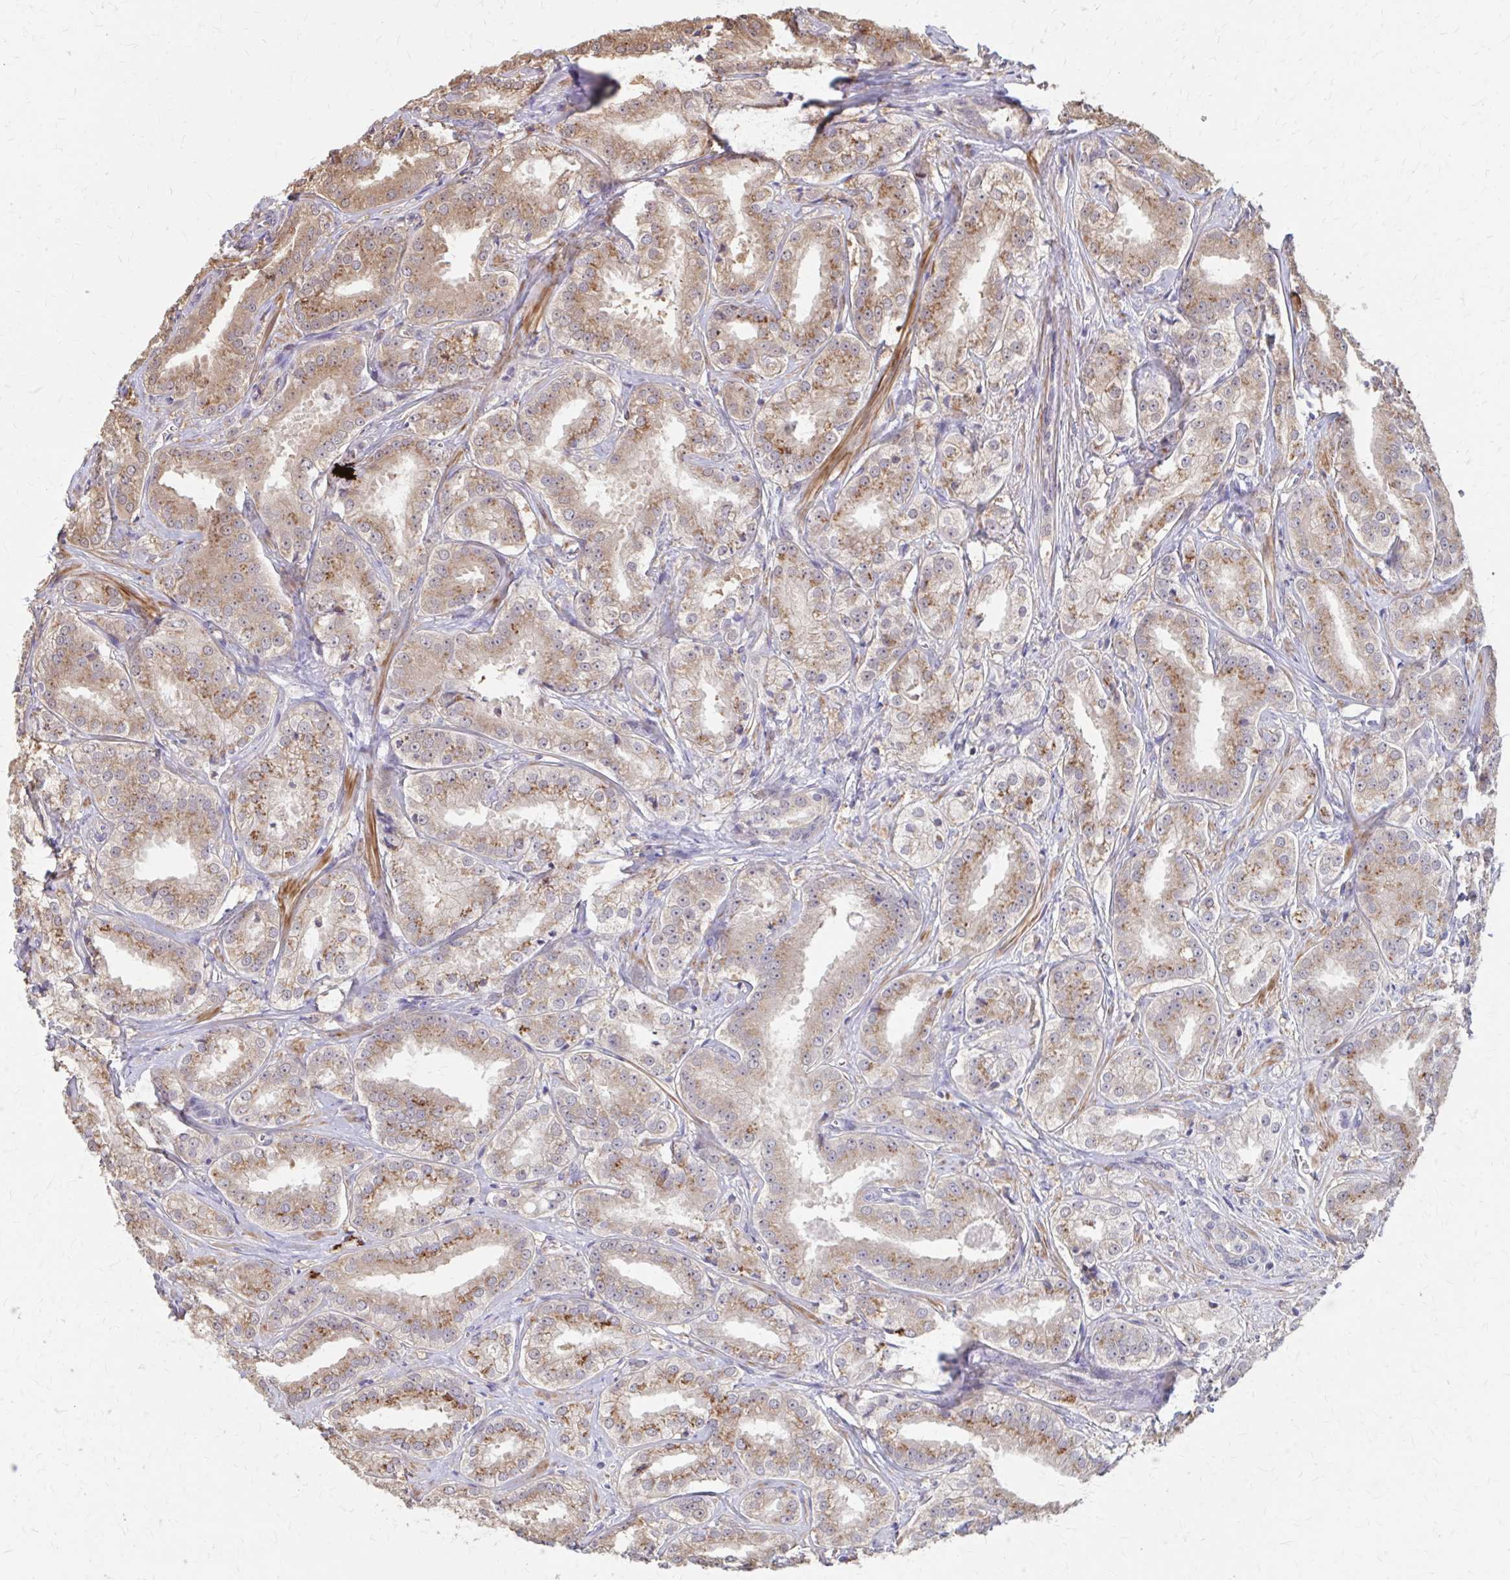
{"staining": {"intensity": "strong", "quantity": "25%-75%", "location": "cytoplasmic/membranous"}, "tissue": "prostate cancer", "cell_type": "Tumor cells", "image_type": "cancer", "snomed": [{"axis": "morphology", "description": "Adenocarcinoma, High grade"}, {"axis": "topography", "description": "Prostate"}], "caption": "Tumor cells demonstrate high levels of strong cytoplasmic/membranous staining in approximately 25%-75% of cells in prostate cancer (high-grade adenocarcinoma).", "gene": "IFI44L", "patient": {"sex": "male", "age": 64}}